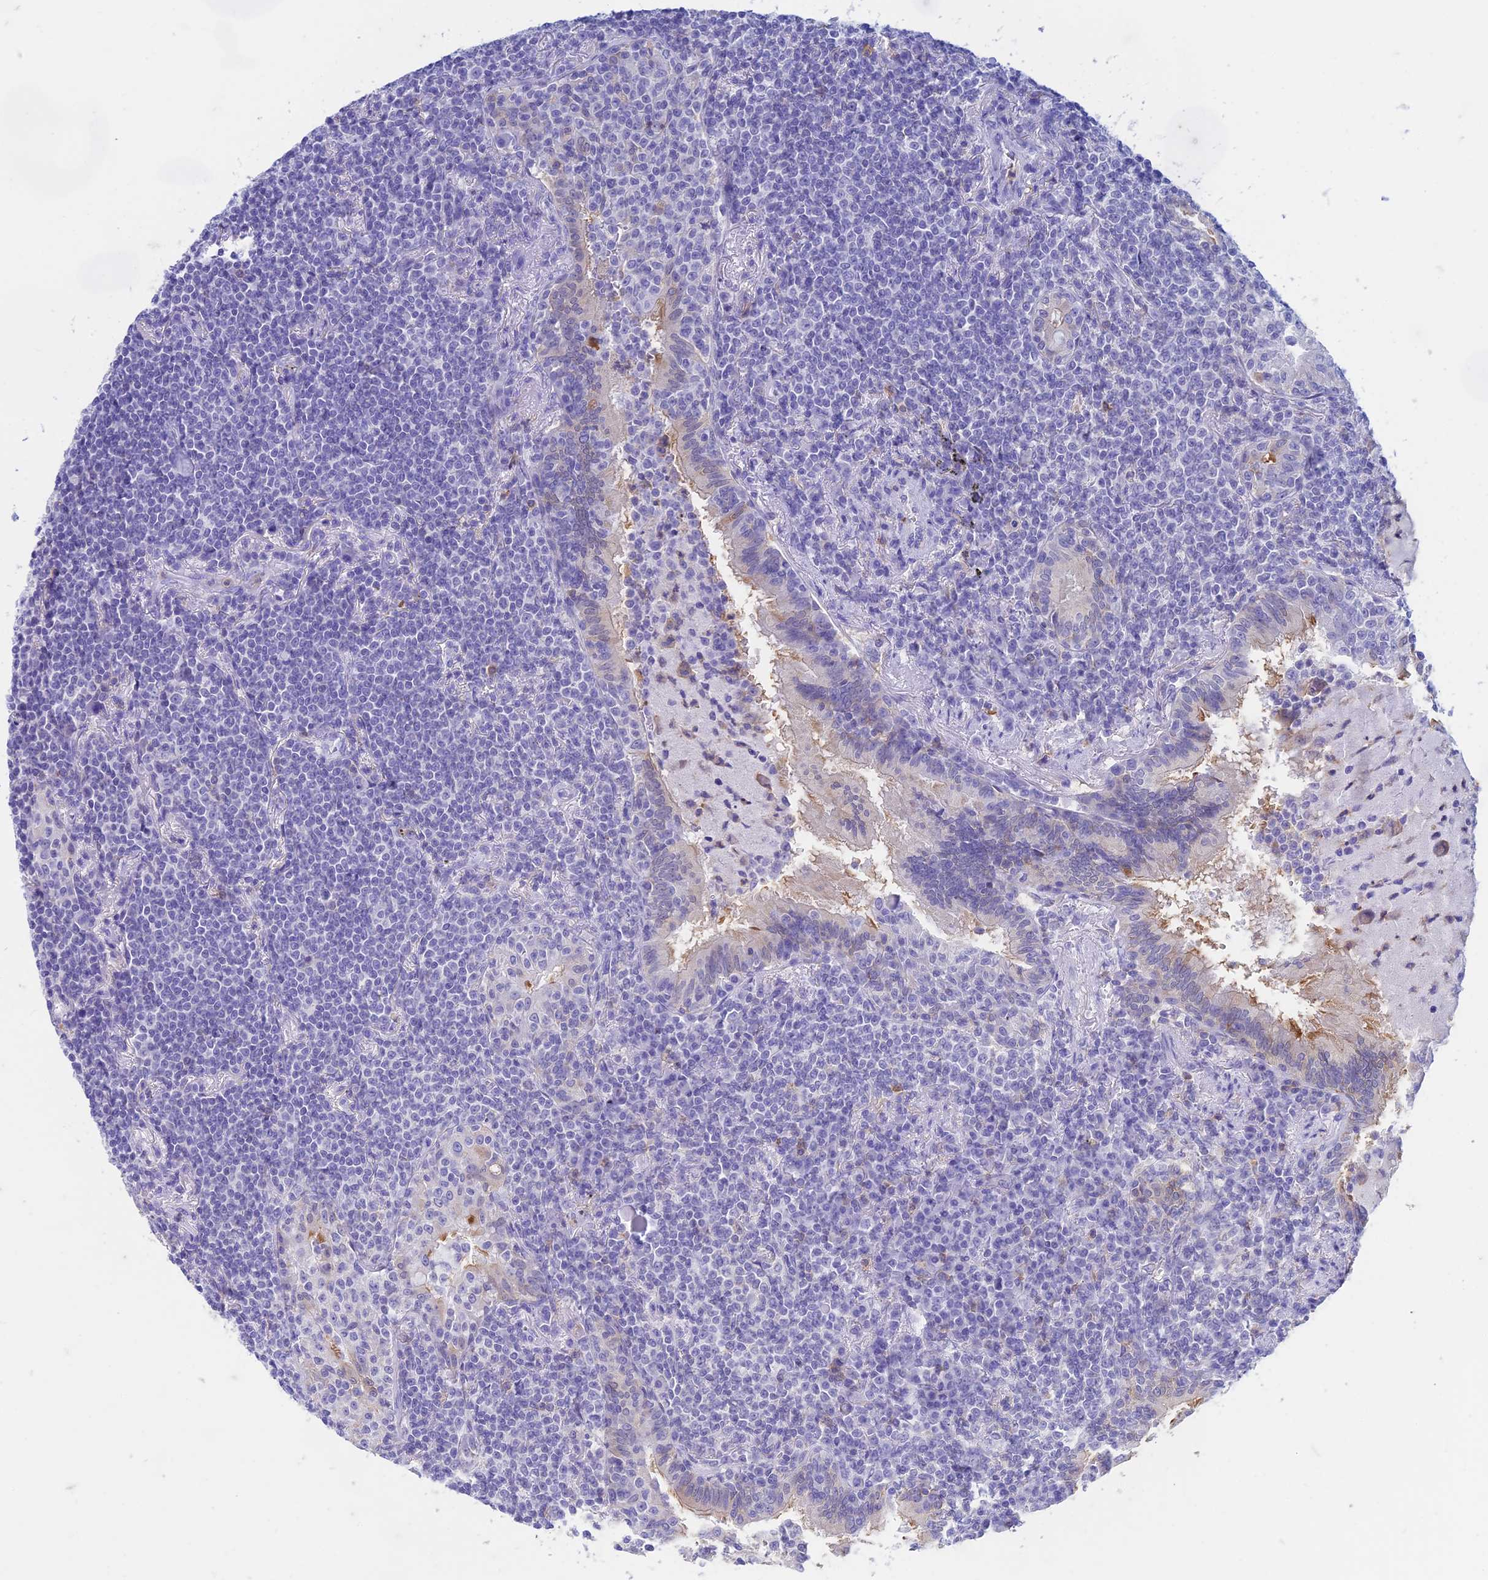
{"staining": {"intensity": "negative", "quantity": "none", "location": "none"}, "tissue": "lymphoma", "cell_type": "Tumor cells", "image_type": "cancer", "snomed": [{"axis": "morphology", "description": "Malignant lymphoma, non-Hodgkin's type, Low grade"}, {"axis": "topography", "description": "Lung"}], "caption": "Tumor cells are negative for brown protein staining in malignant lymphoma, non-Hodgkin's type (low-grade). (Stains: DAB (3,3'-diaminobenzidine) immunohistochemistry (IHC) with hematoxylin counter stain, Microscopy: brightfield microscopy at high magnification).", "gene": "FGF7", "patient": {"sex": "female", "age": 71}}